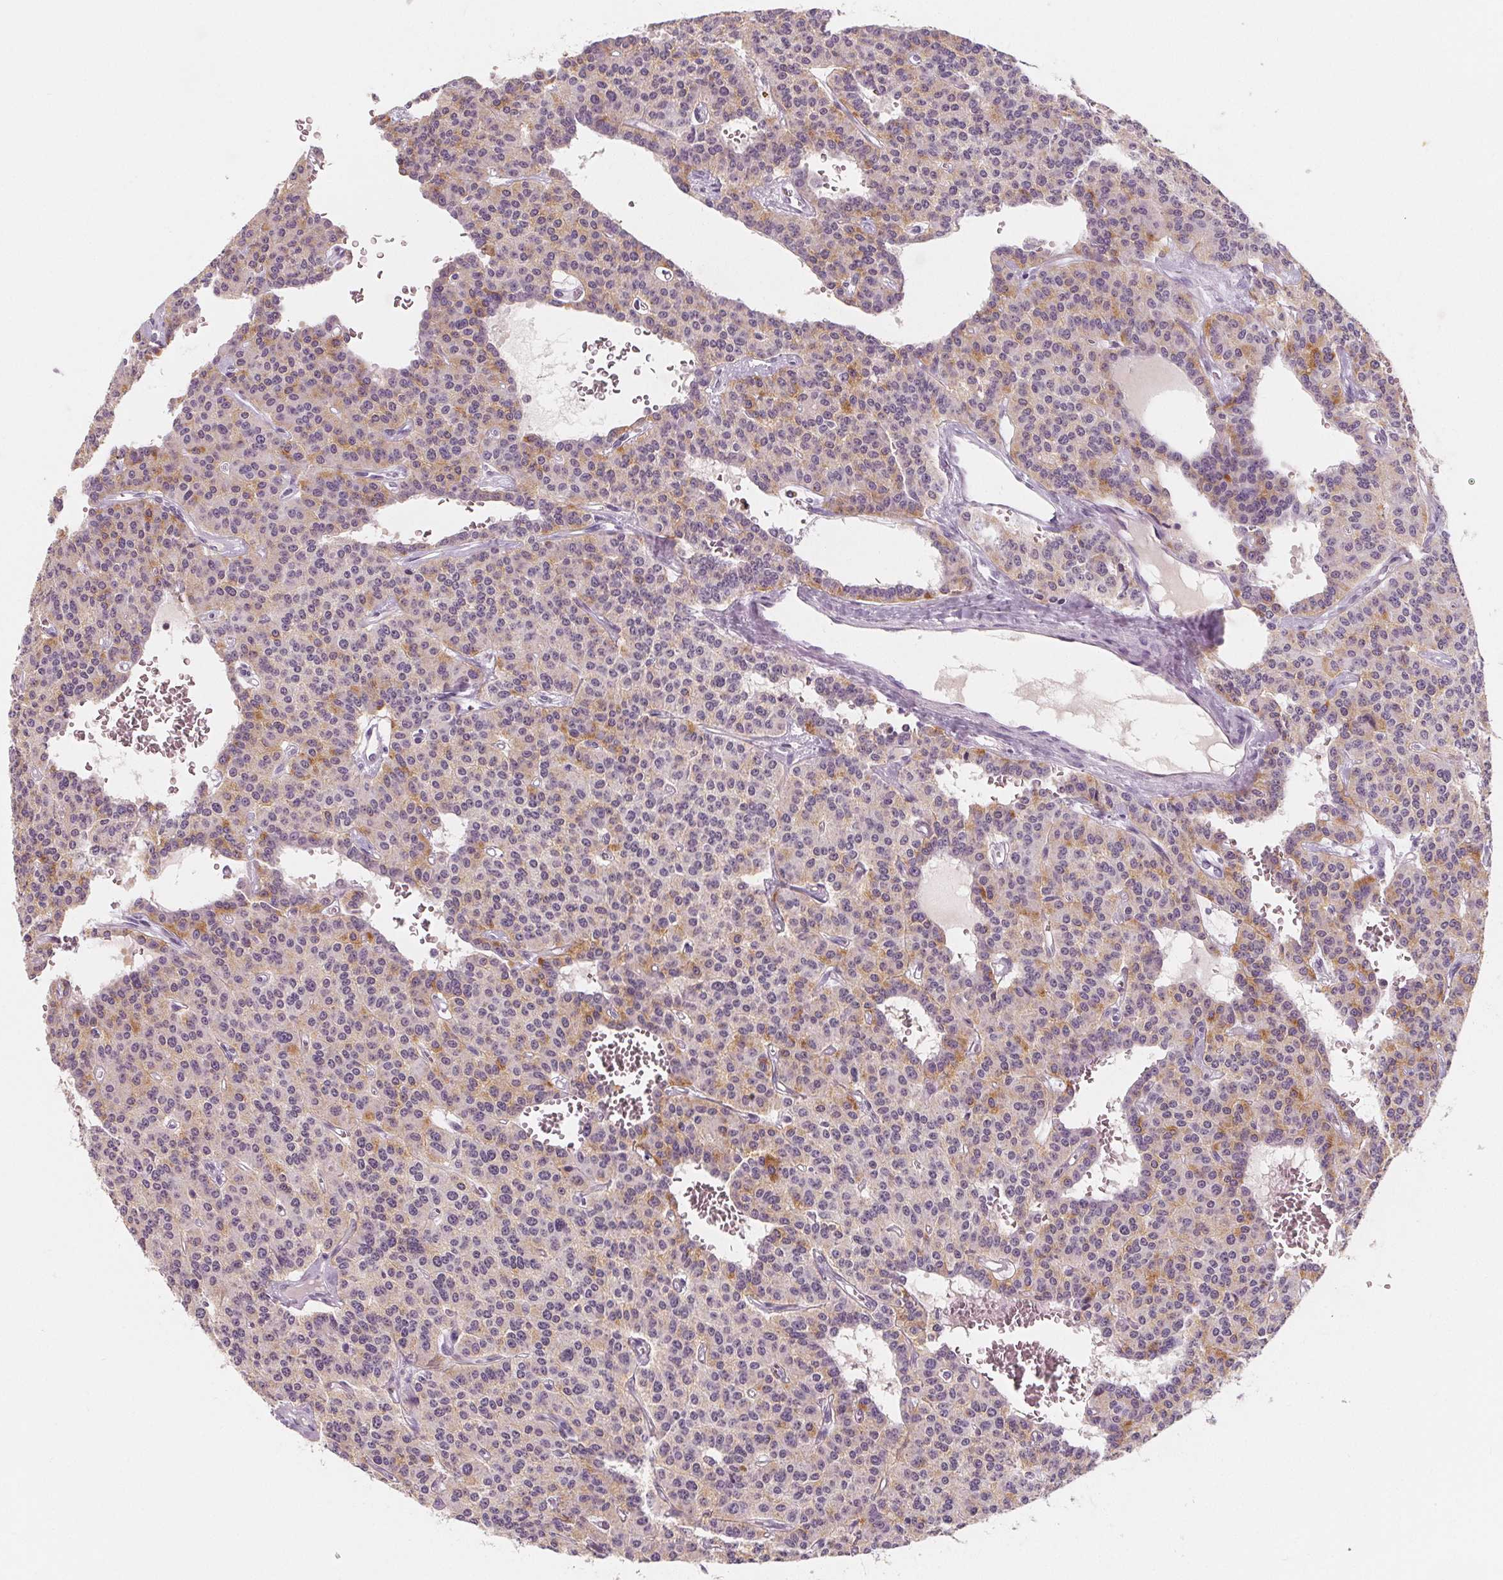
{"staining": {"intensity": "moderate", "quantity": "<25%", "location": "cytoplasmic/membranous"}, "tissue": "carcinoid", "cell_type": "Tumor cells", "image_type": "cancer", "snomed": [{"axis": "morphology", "description": "Carcinoid, malignant, NOS"}, {"axis": "topography", "description": "Lung"}], "caption": "Immunohistochemistry (IHC) micrograph of neoplastic tissue: malignant carcinoid stained using immunohistochemistry exhibits low levels of moderate protein expression localized specifically in the cytoplasmic/membranous of tumor cells, appearing as a cytoplasmic/membranous brown color.", "gene": "DBX2", "patient": {"sex": "female", "age": 71}}